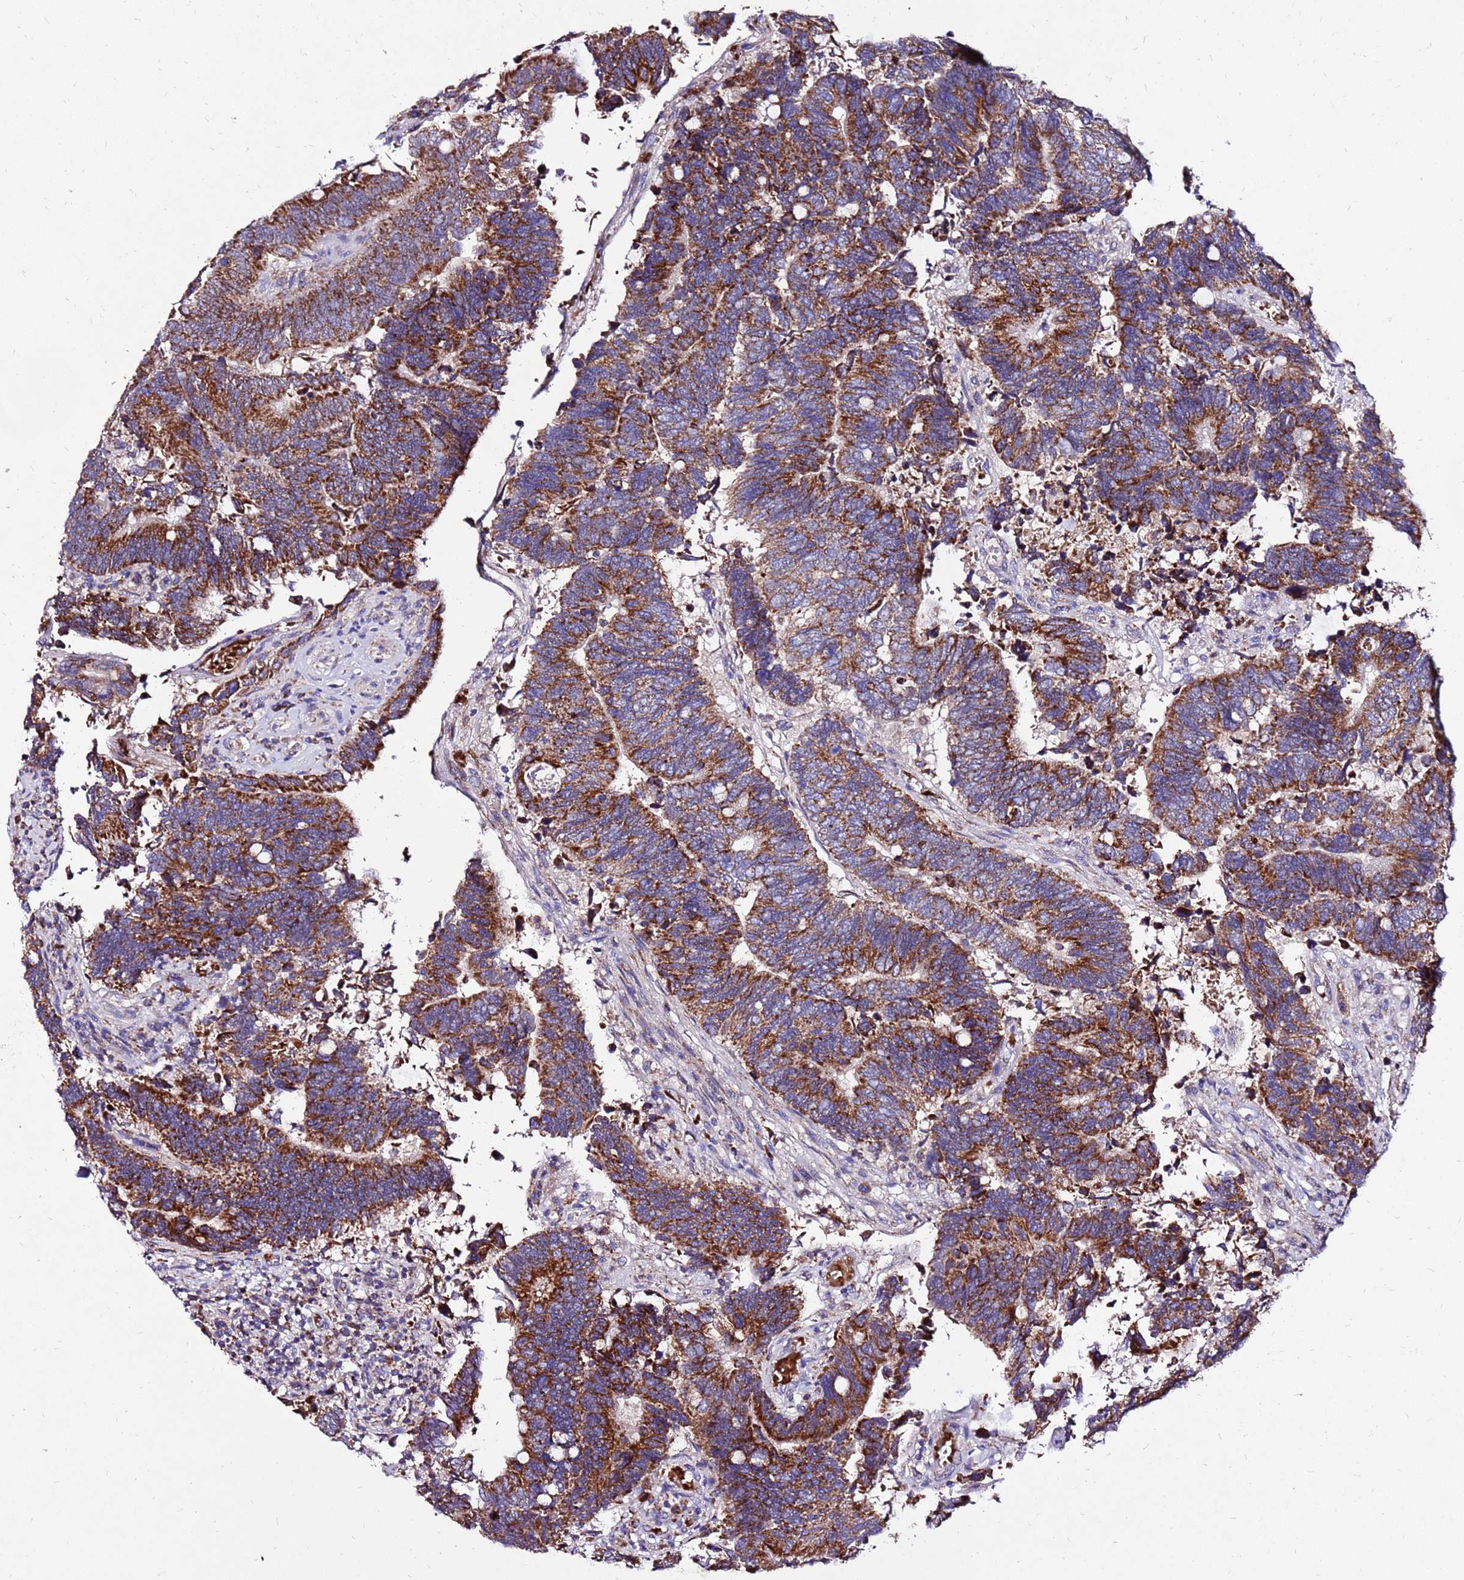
{"staining": {"intensity": "strong", "quantity": ">75%", "location": "cytoplasmic/membranous"}, "tissue": "colorectal cancer", "cell_type": "Tumor cells", "image_type": "cancer", "snomed": [{"axis": "morphology", "description": "Adenocarcinoma, NOS"}, {"axis": "topography", "description": "Colon"}], "caption": "Immunohistochemical staining of adenocarcinoma (colorectal) reveals strong cytoplasmic/membranous protein staining in approximately >75% of tumor cells.", "gene": "SPSB3", "patient": {"sex": "male", "age": 87}}